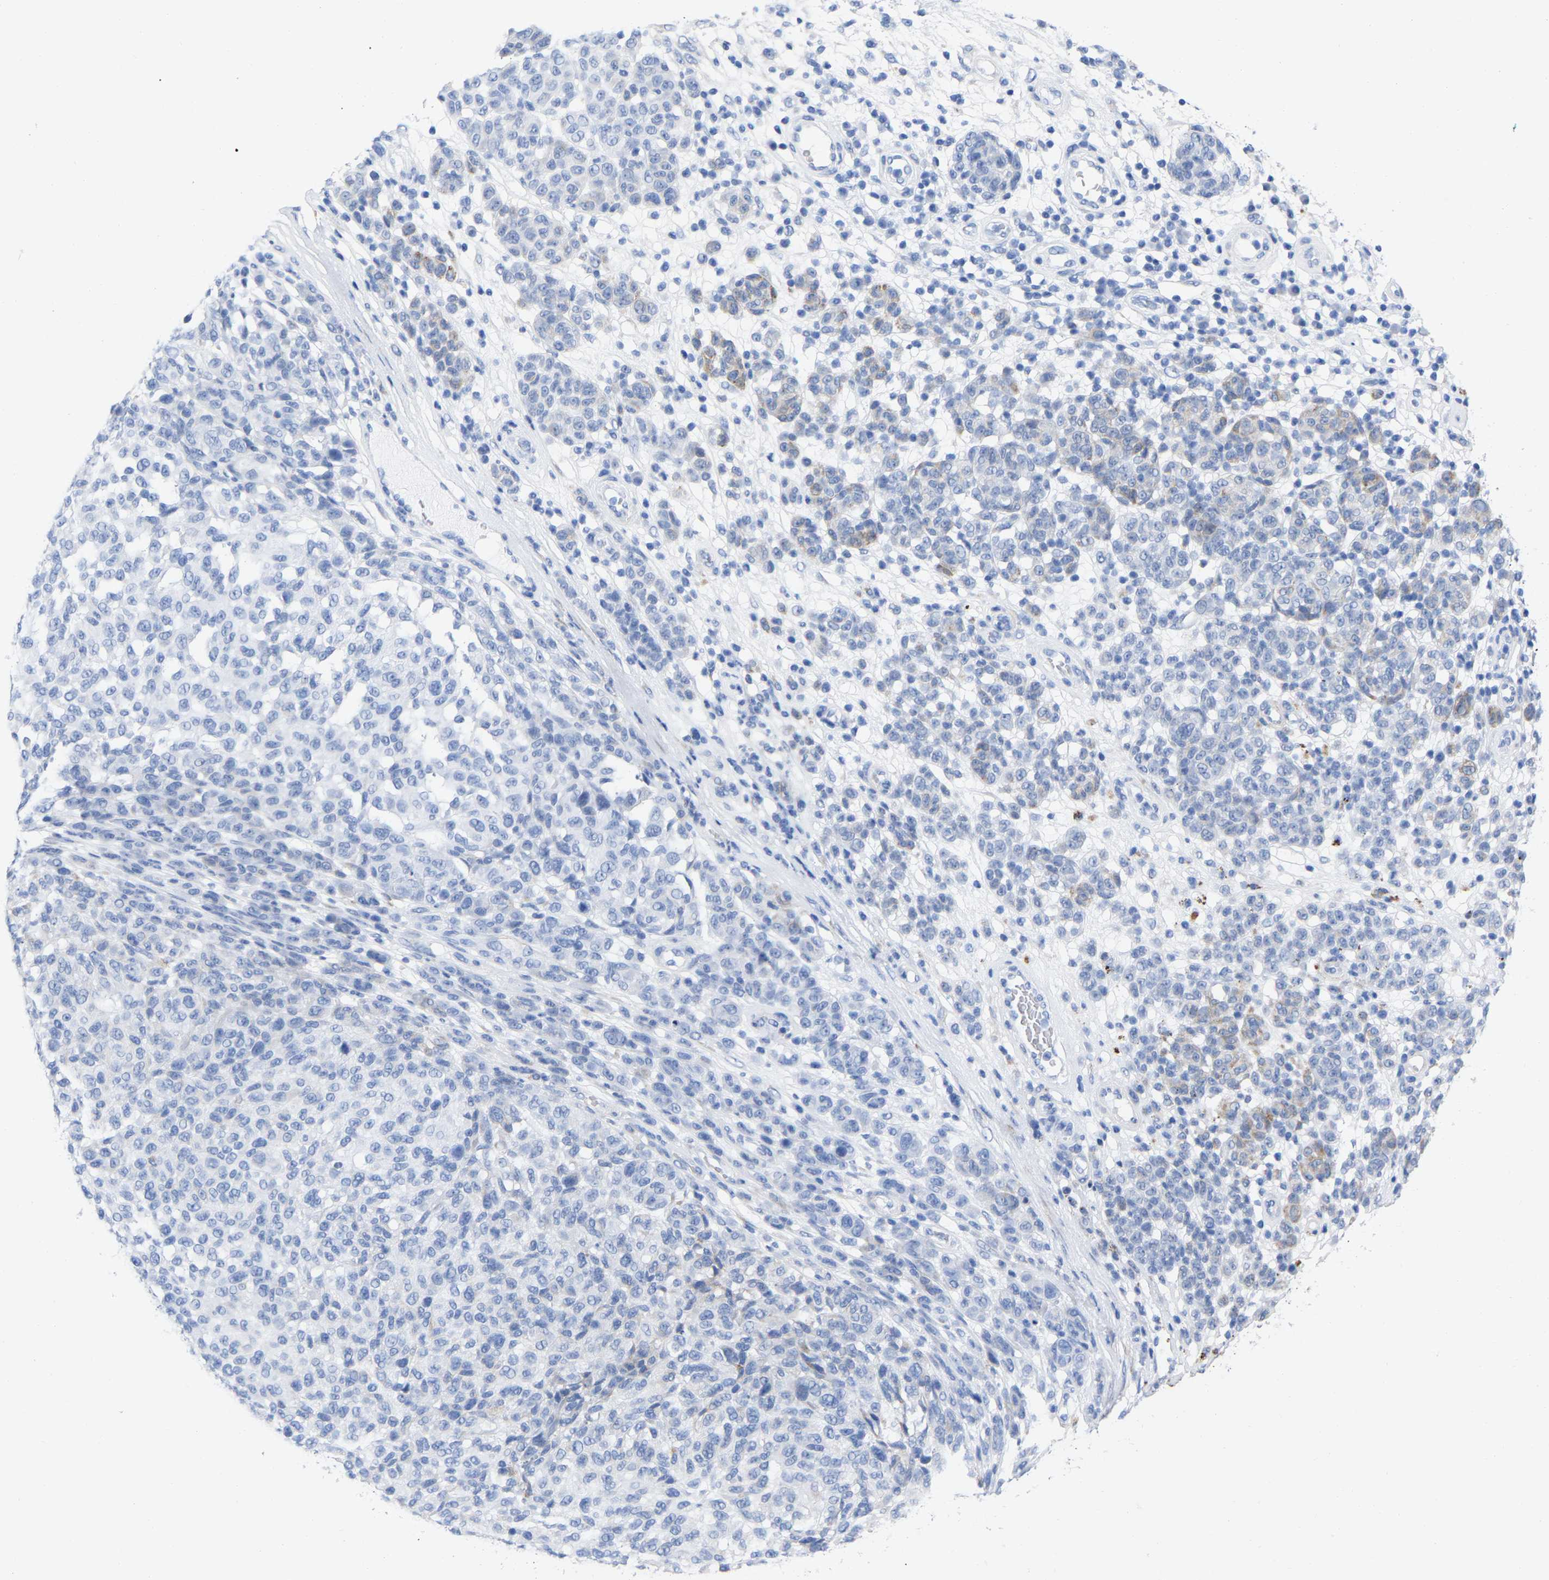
{"staining": {"intensity": "negative", "quantity": "none", "location": "none"}, "tissue": "melanoma", "cell_type": "Tumor cells", "image_type": "cancer", "snomed": [{"axis": "morphology", "description": "Malignant melanoma, NOS"}, {"axis": "topography", "description": "Skin"}], "caption": "This histopathology image is of malignant melanoma stained with IHC to label a protein in brown with the nuclei are counter-stained blue. There is no staining in tumor cells.", "gene": "HAPLN1", "patient": {"sex": "male", "age": 59}}